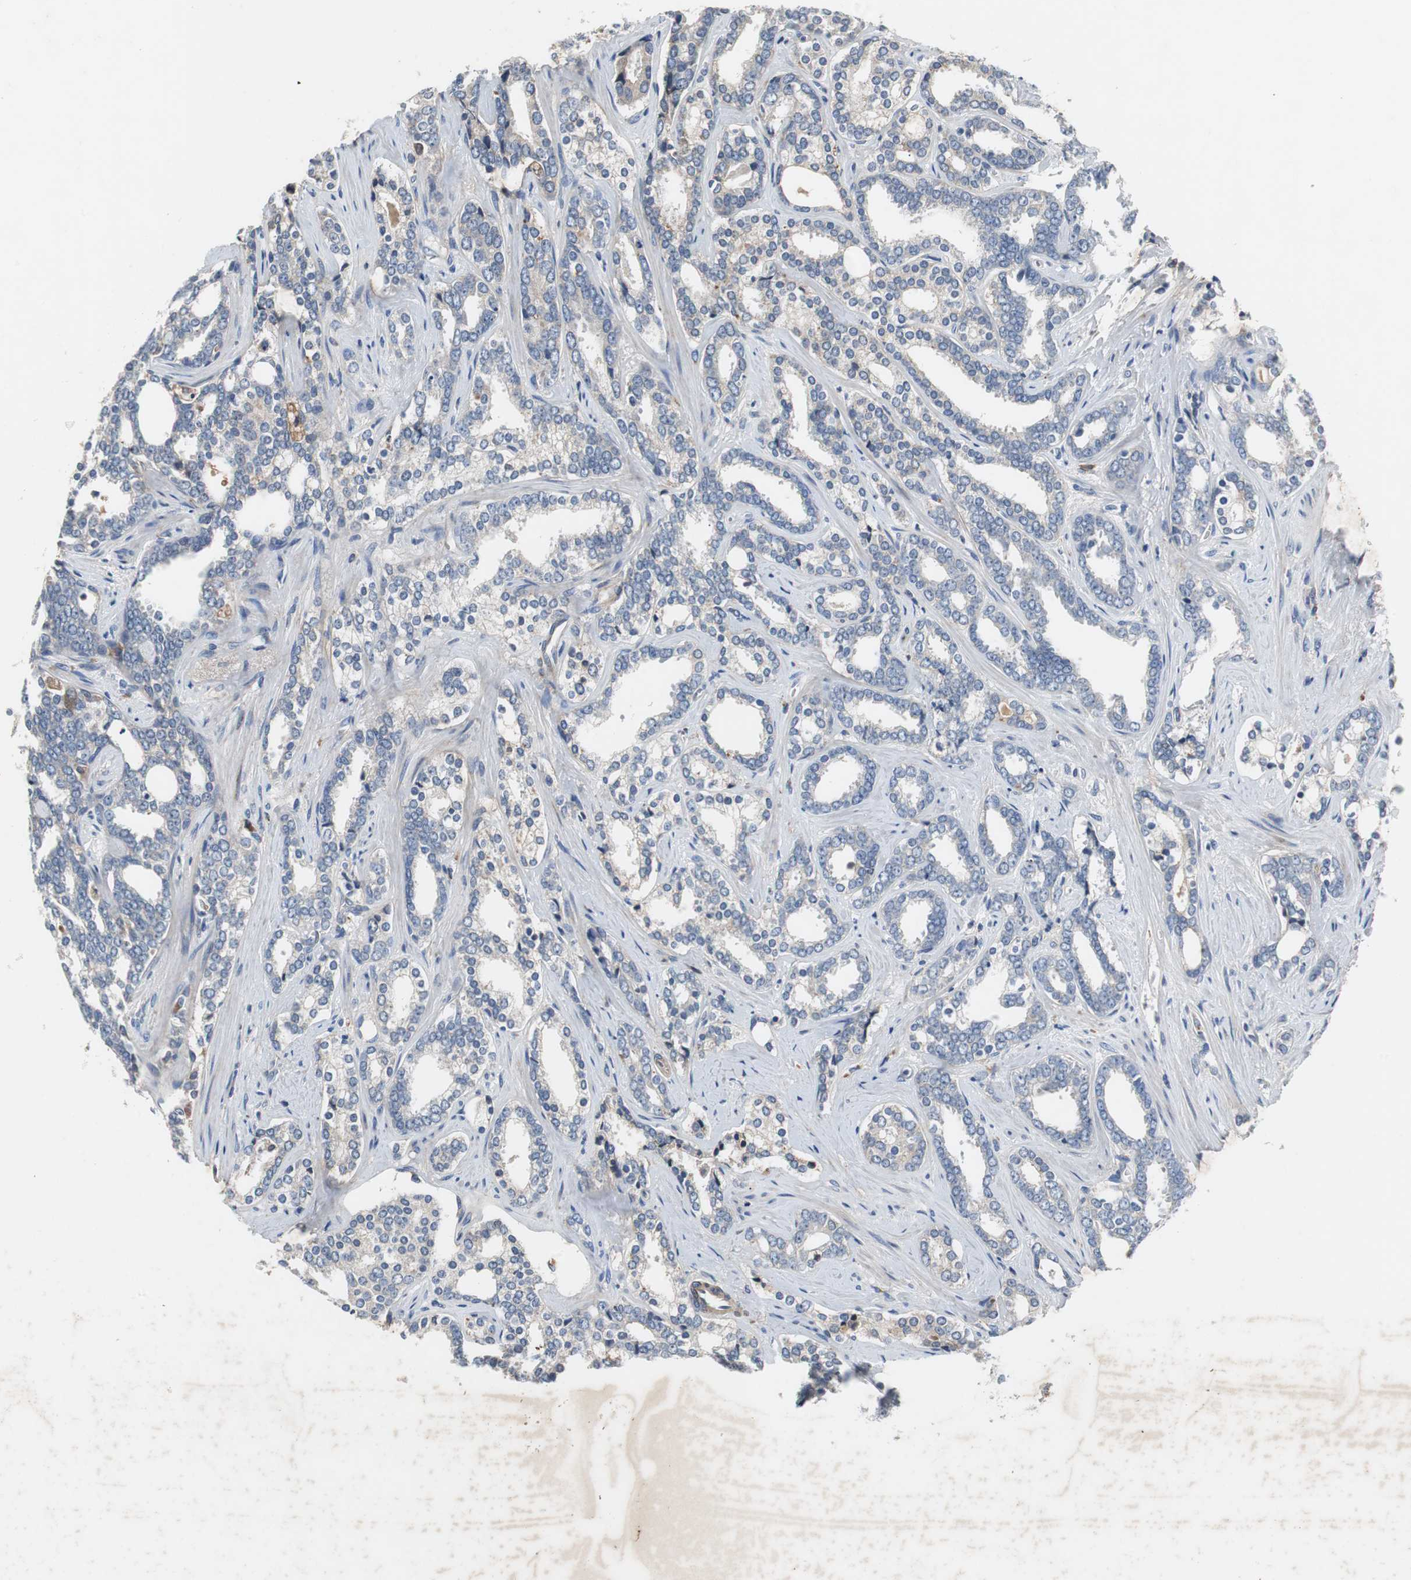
{"staining": {"intensity": "weak", "quantity": "<25%", "location": "cytoplasmic/membranous"}, "tissue": "prostate cancer", "cell_type": "Tumor cells", "image_type": "cancer", "snomed": [{"axis": "morphology", "description": "Adenocarcinoma, High grade"}, {"axis": "topography", "description": "Prostate"}], "caption": "Prostate cancer was stained to show a protein in brown. There is no significant staining in tumor cells. (Brightfield microscopy of DAB (3,3'-diaminobenzidine) immunohistochemistry at high magnification).", "gene": "SORT1", "patient": {"sex": "male", "age": 67}}